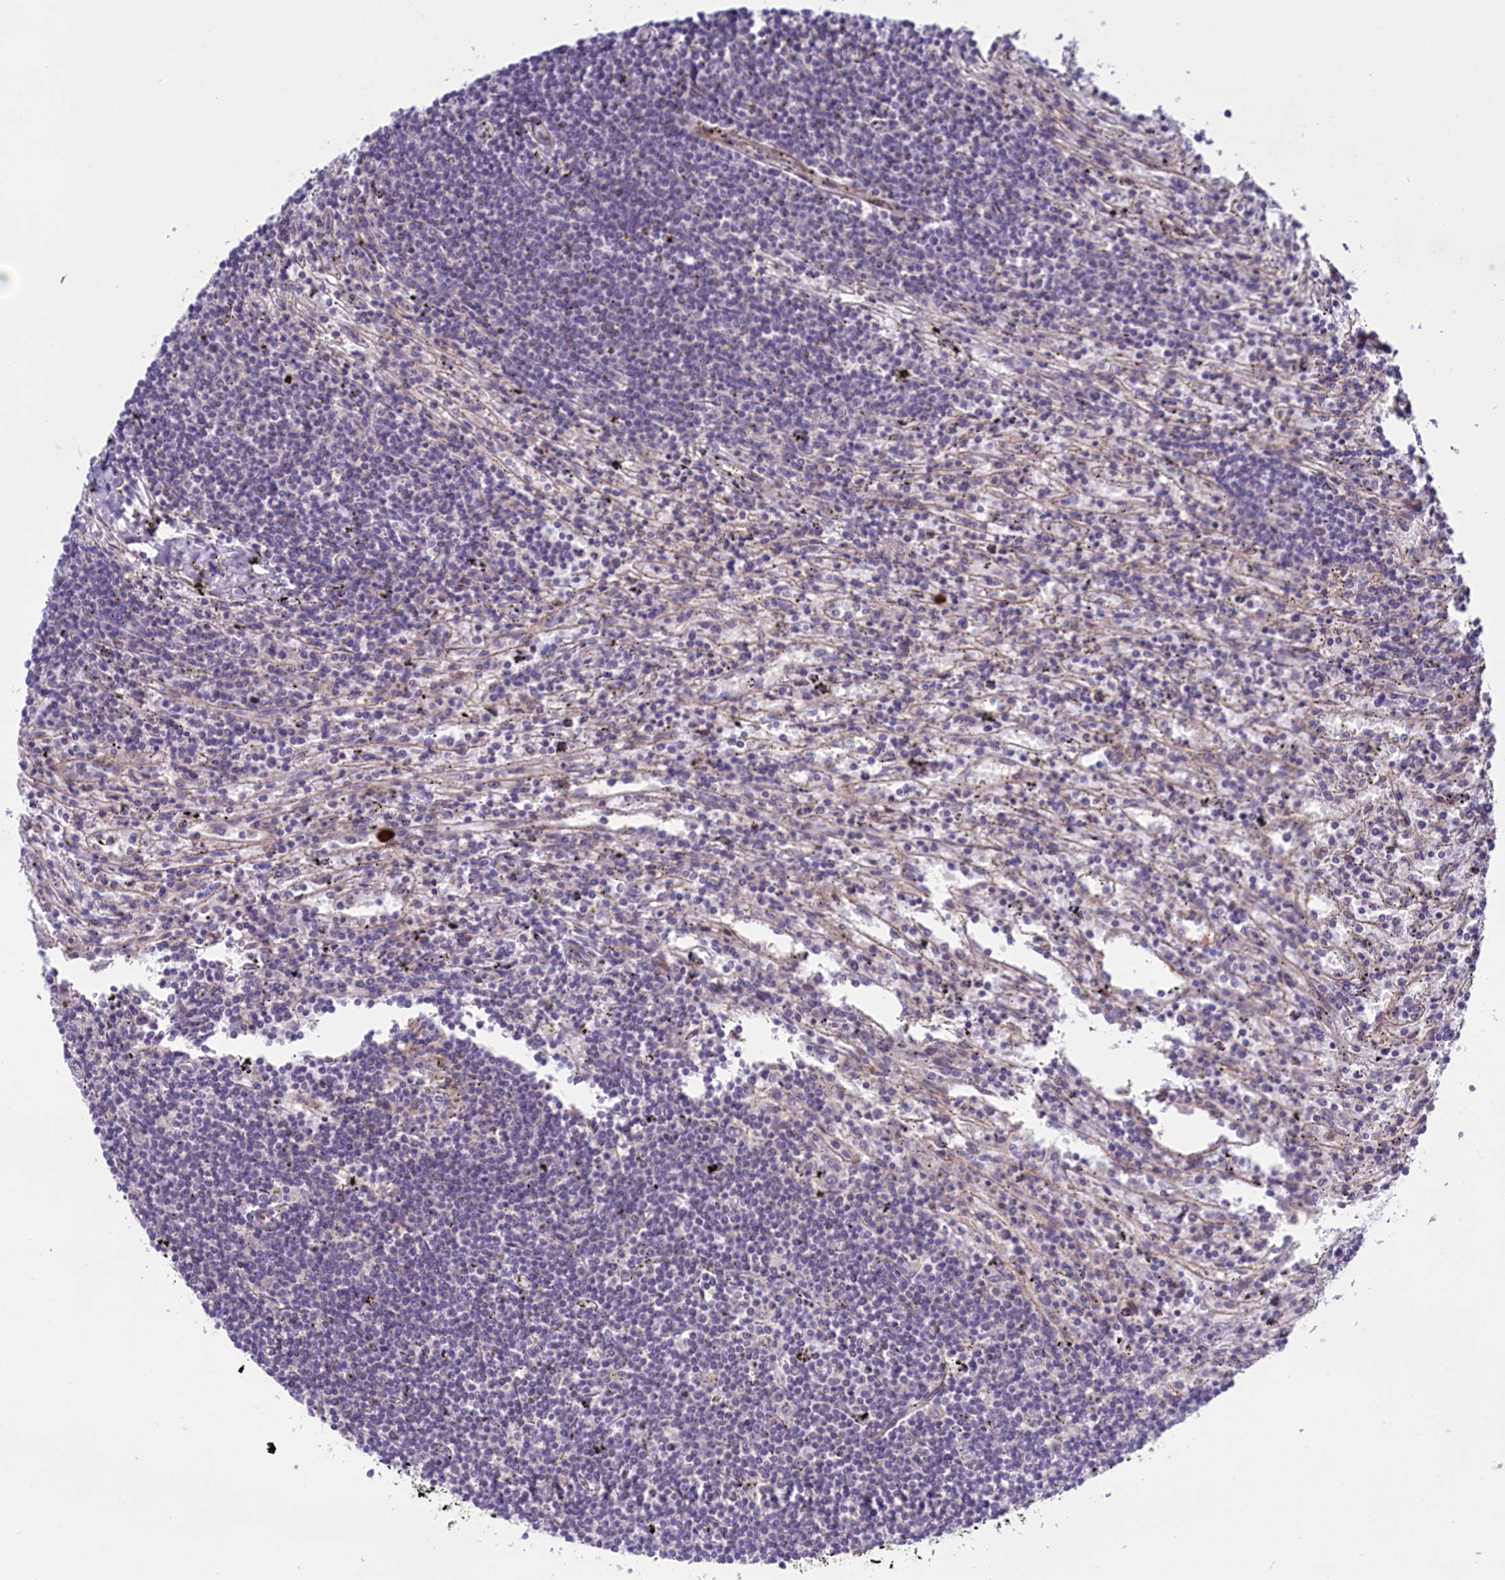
{"staining": {"intensity": "negative", "quantity": "none", "location": "none"}, "tissue": "lymphoma", "cell_type": "Tumor cells", "image_type": "cancer", "snomed": [{"axis": "morphology", "description": "Malignant lymphoma, non-Hodgkin's type, Low grade"}, {"axis": "topography", "description": "Spleen"}], "caption": "An immunohistochemistry (IHC) micrograph of low-grade malignant lymphoma, non-Hodgkin's type is shown. There is no staining in tumor cells of low-grade malignant lymphoma, non-Hodgkin's type. (DAB (3,3'-diaminobenzidine) immunohistochemistry visualized using brightfield microscopy, high magnification).", "gene": "CCL23", "patient": {"sex": "male", "age": 76}}